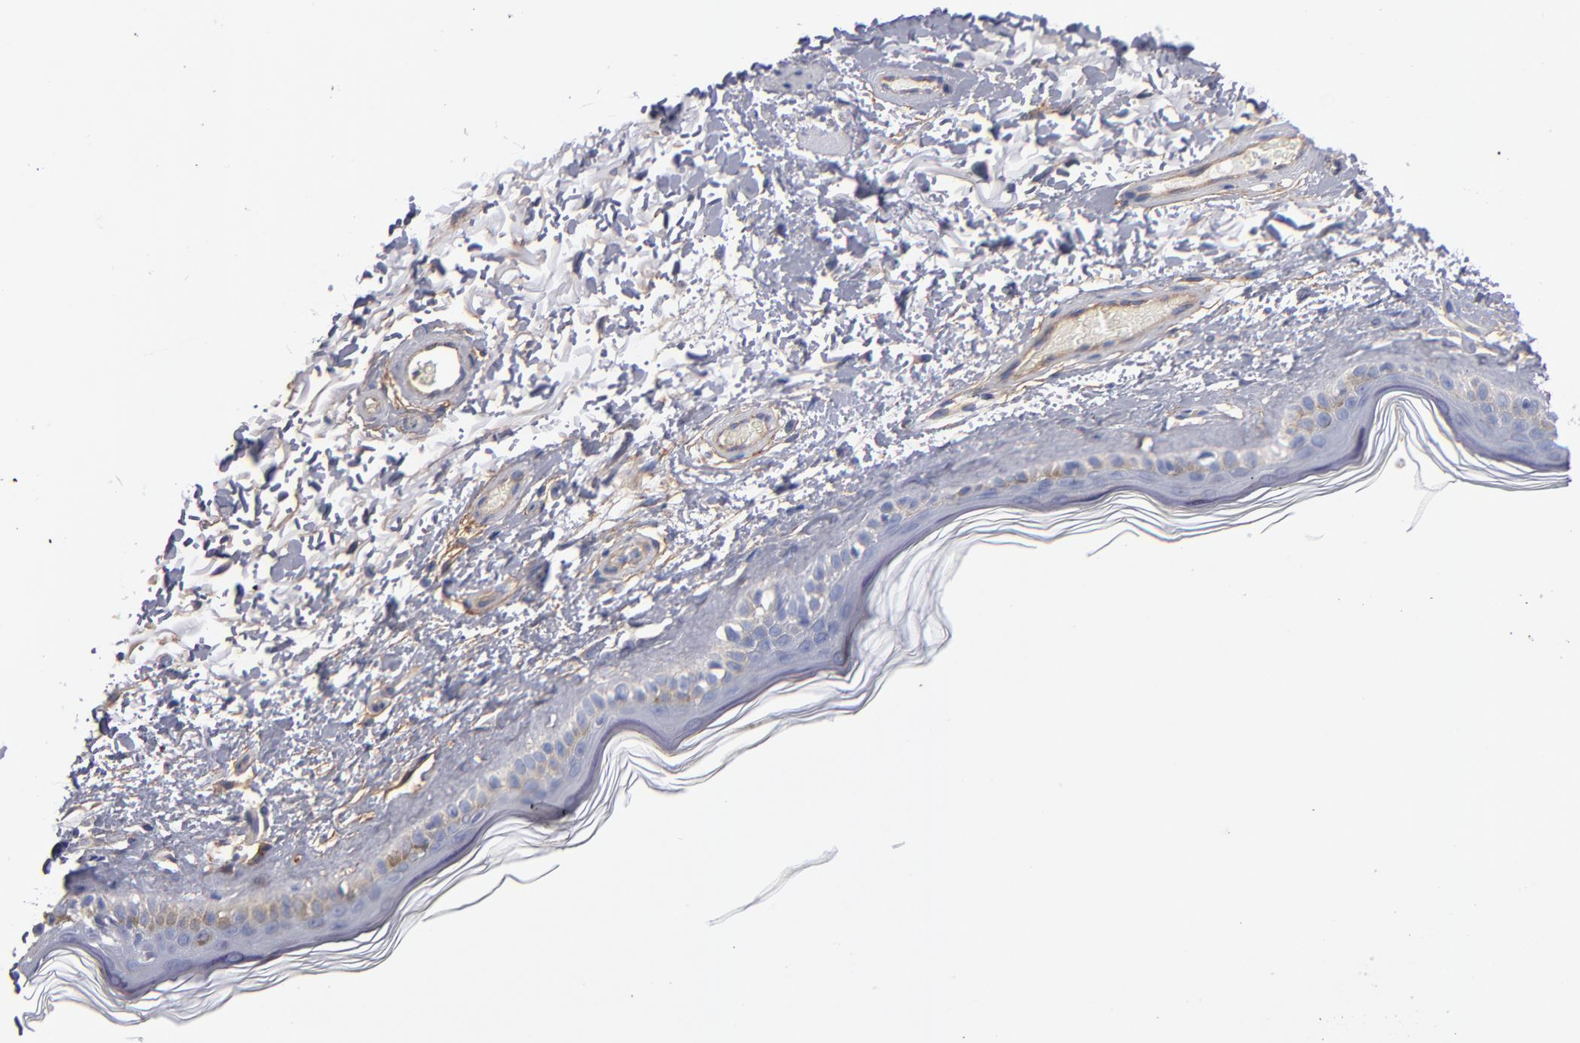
{"staining": {"intensity": "weak", "quantity": ">75%", "location": "cytoplasmic/membranous"}, "tissue": "skin", "cell_type": "Fibroblasts", "image_type": "normal", "snomed": [{"axis": "morphology", "description": "Normal tissue, NOS"}, {"axis": "topography", "description": "Skin"}], "caption": "Immunohistochemical staining of normal human skin exhibits low levels of weak cytoplasmic/membranous positivity in approximately >75% of fibroblasts.", "gene": "PLSCR4", "patient": {"sex": "male", "age": 63}}